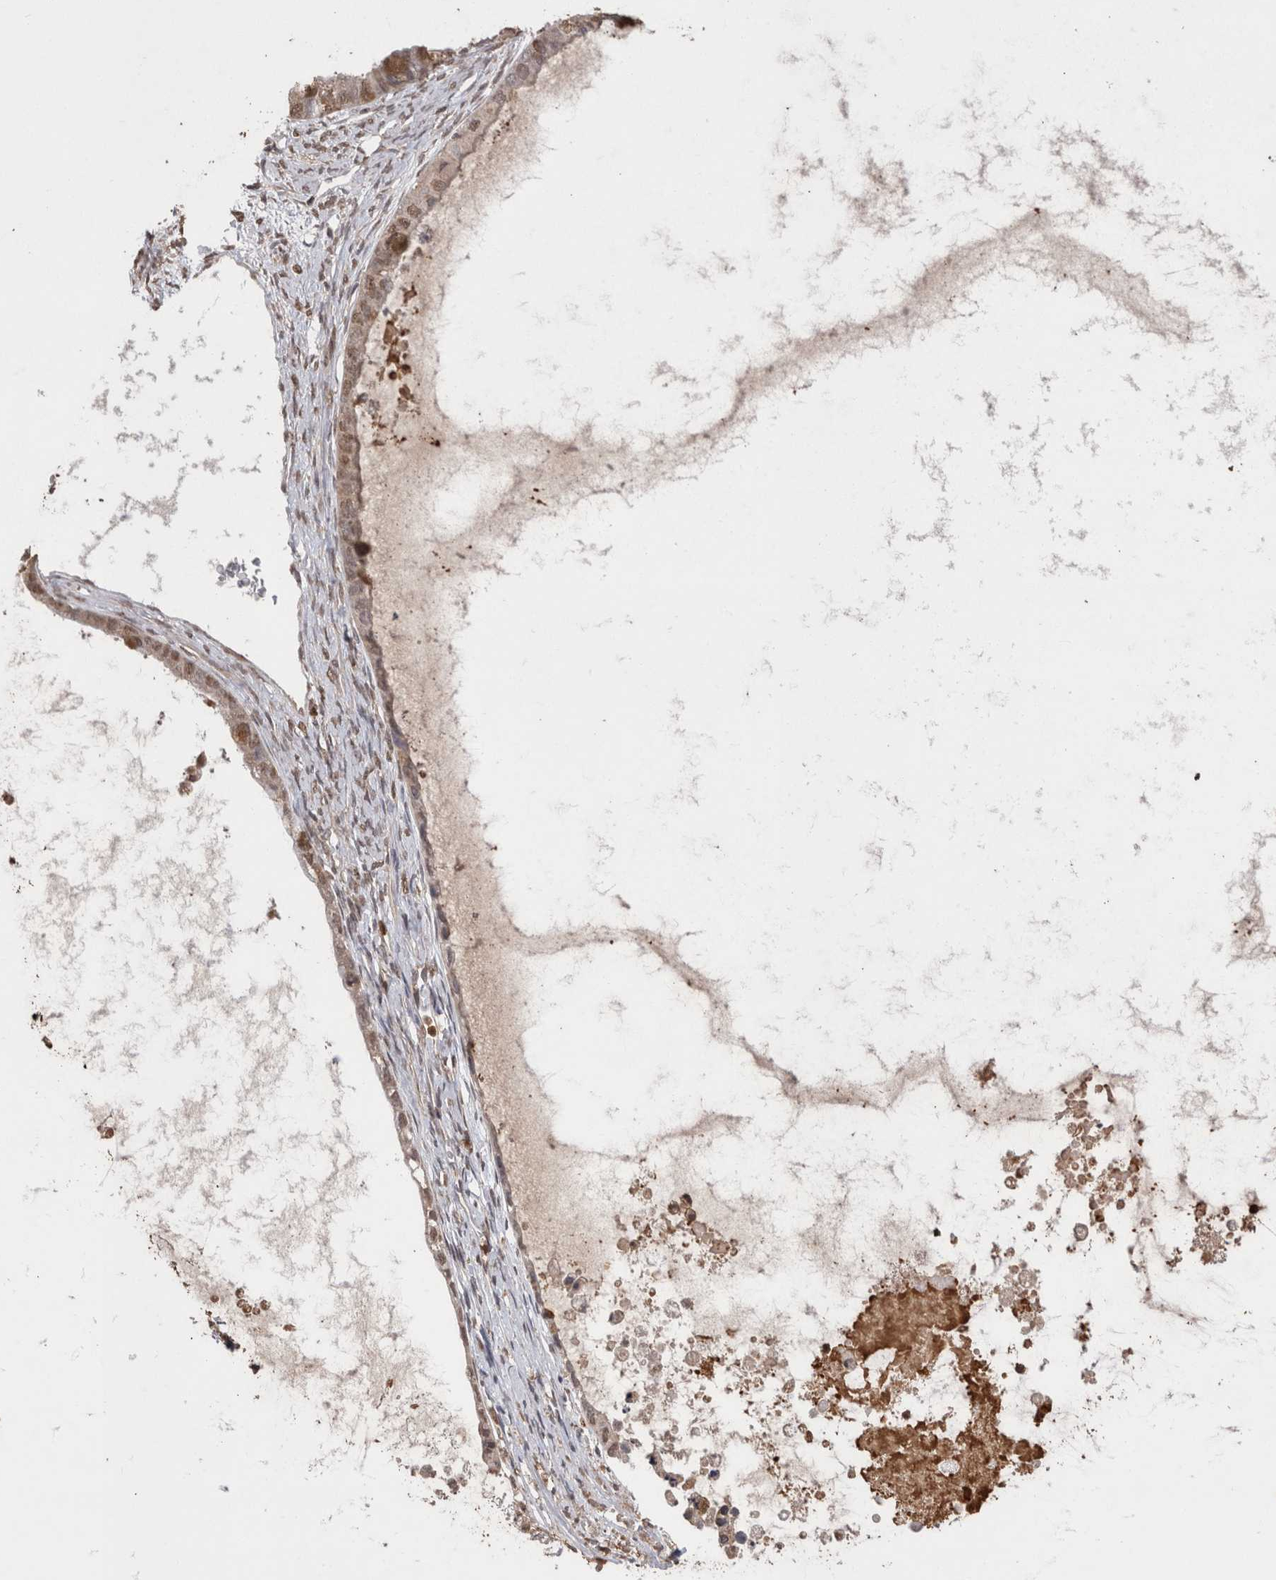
{"staining": {"intensity": "moderate", "quantity": ">75%", "location": "cytoplasmic/membranous,nuclear"}, "tissue": "ovarian cancer", "cell_type": "Tumor cells", "image_type": "cancer", "snomed": [{"axis": "morphology", "description": "Cystadenocarcinoma, mucinous, NOS"}, {"axis": "topography", "description": "Ovary"}], "caption": "High-power microscopy captured an immunohistochemistry (IHC) image of ovarian cancer (mucinous cystadenocarcinoma), revealing moderate cytoplasmic/membranous and nuclear expression in about >75% of tumor cells.", "gene": "GRK5", "patient": {"sex": "female", "age": 80}}